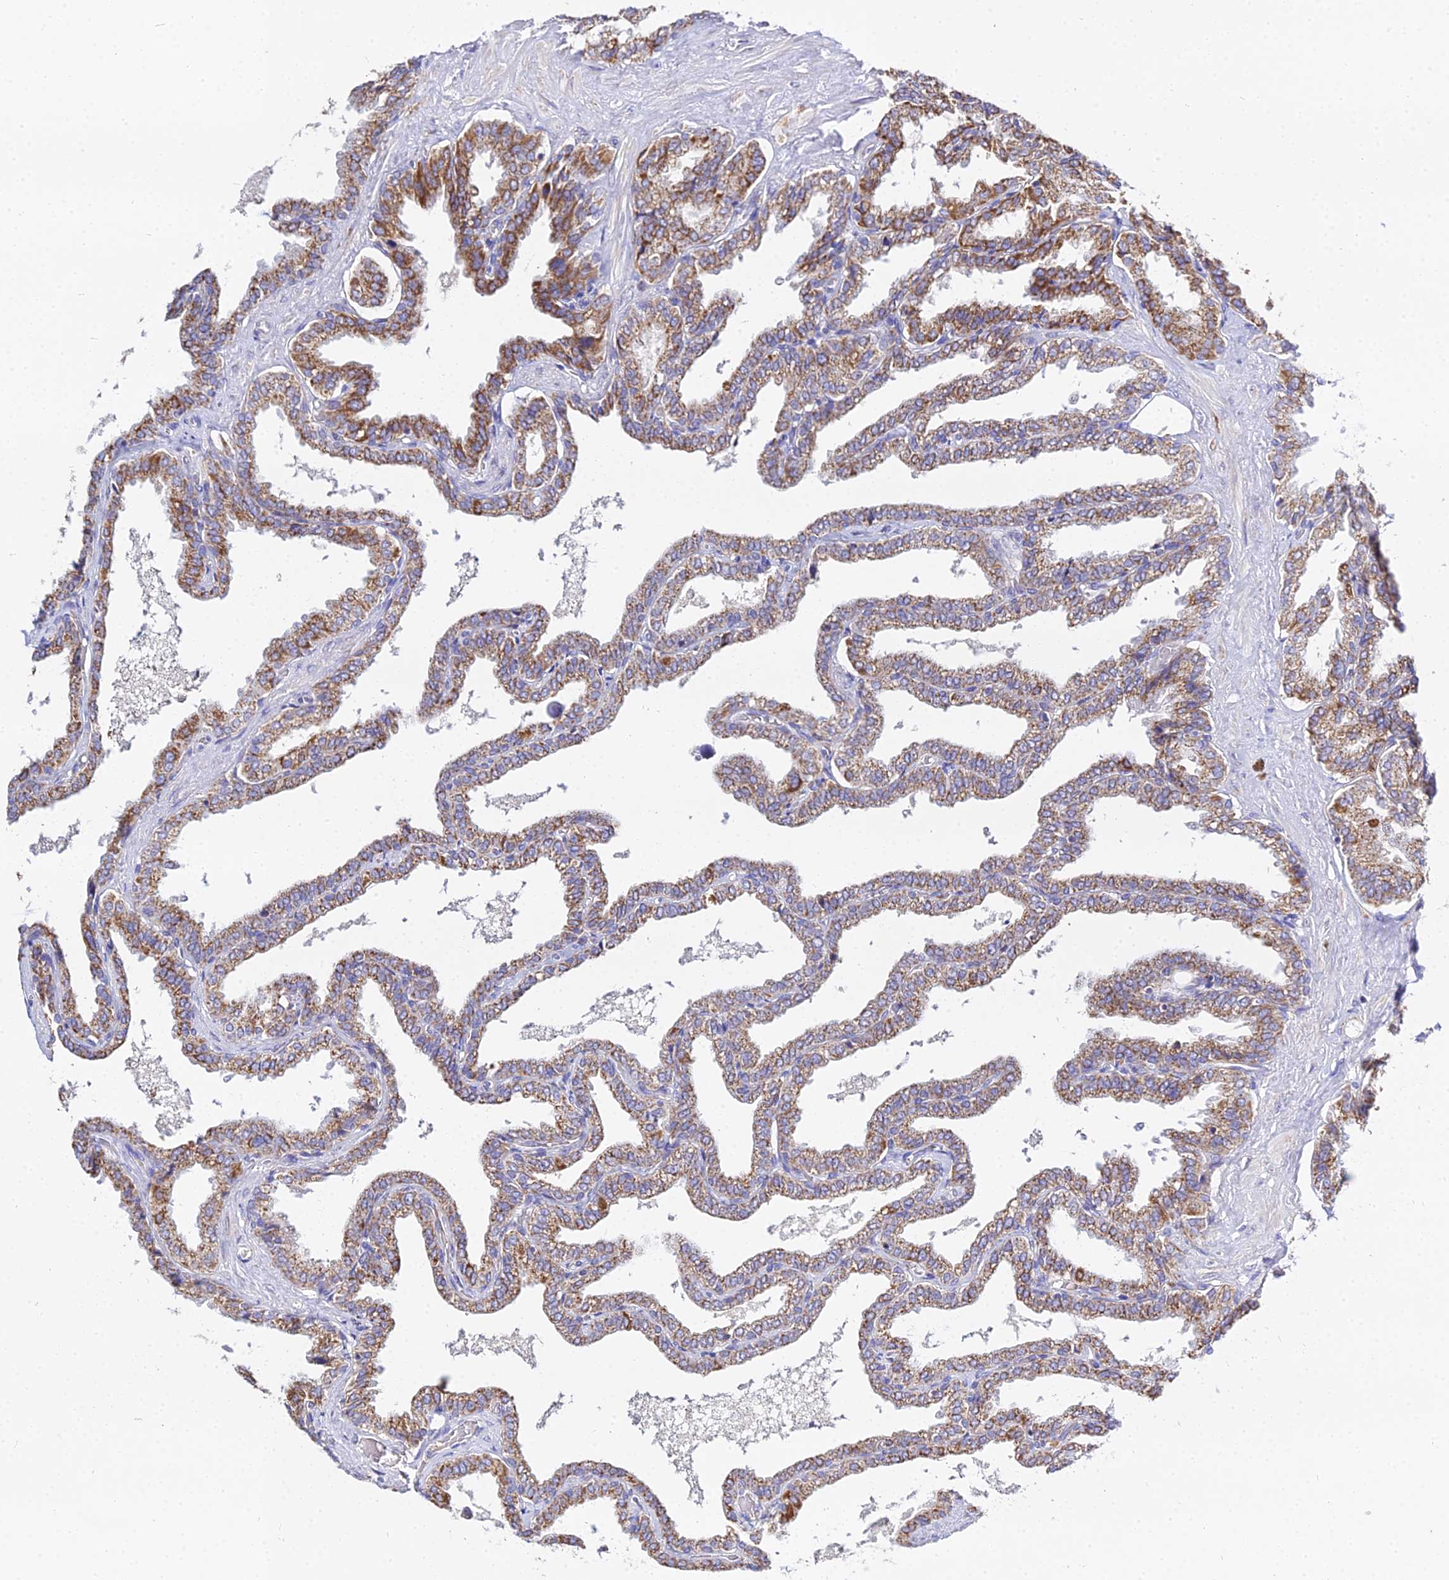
{"staining": {"intensity": "moderate", "quantity": ">75%", "location": "cytoplasmic/membranous"}, "tissue": "seminal vesicle", "cell_type": "Glandular cells", "image_type": "normal", "snomed": [{"axis": "morphology", "description": "Normal tissue, NOS"}, {"axis": "topography", "description": "Seminal veicle"}], "caption": "A high-resolution histopathology image shows immunohistochemistry staining of benign seminal vesicle, which demonstrates moderate cytoplasmic/membranous expression in approximately >75% of glandular cells.", "gene": "TYW5", "patient": {"sex": "male", "age": 46}}